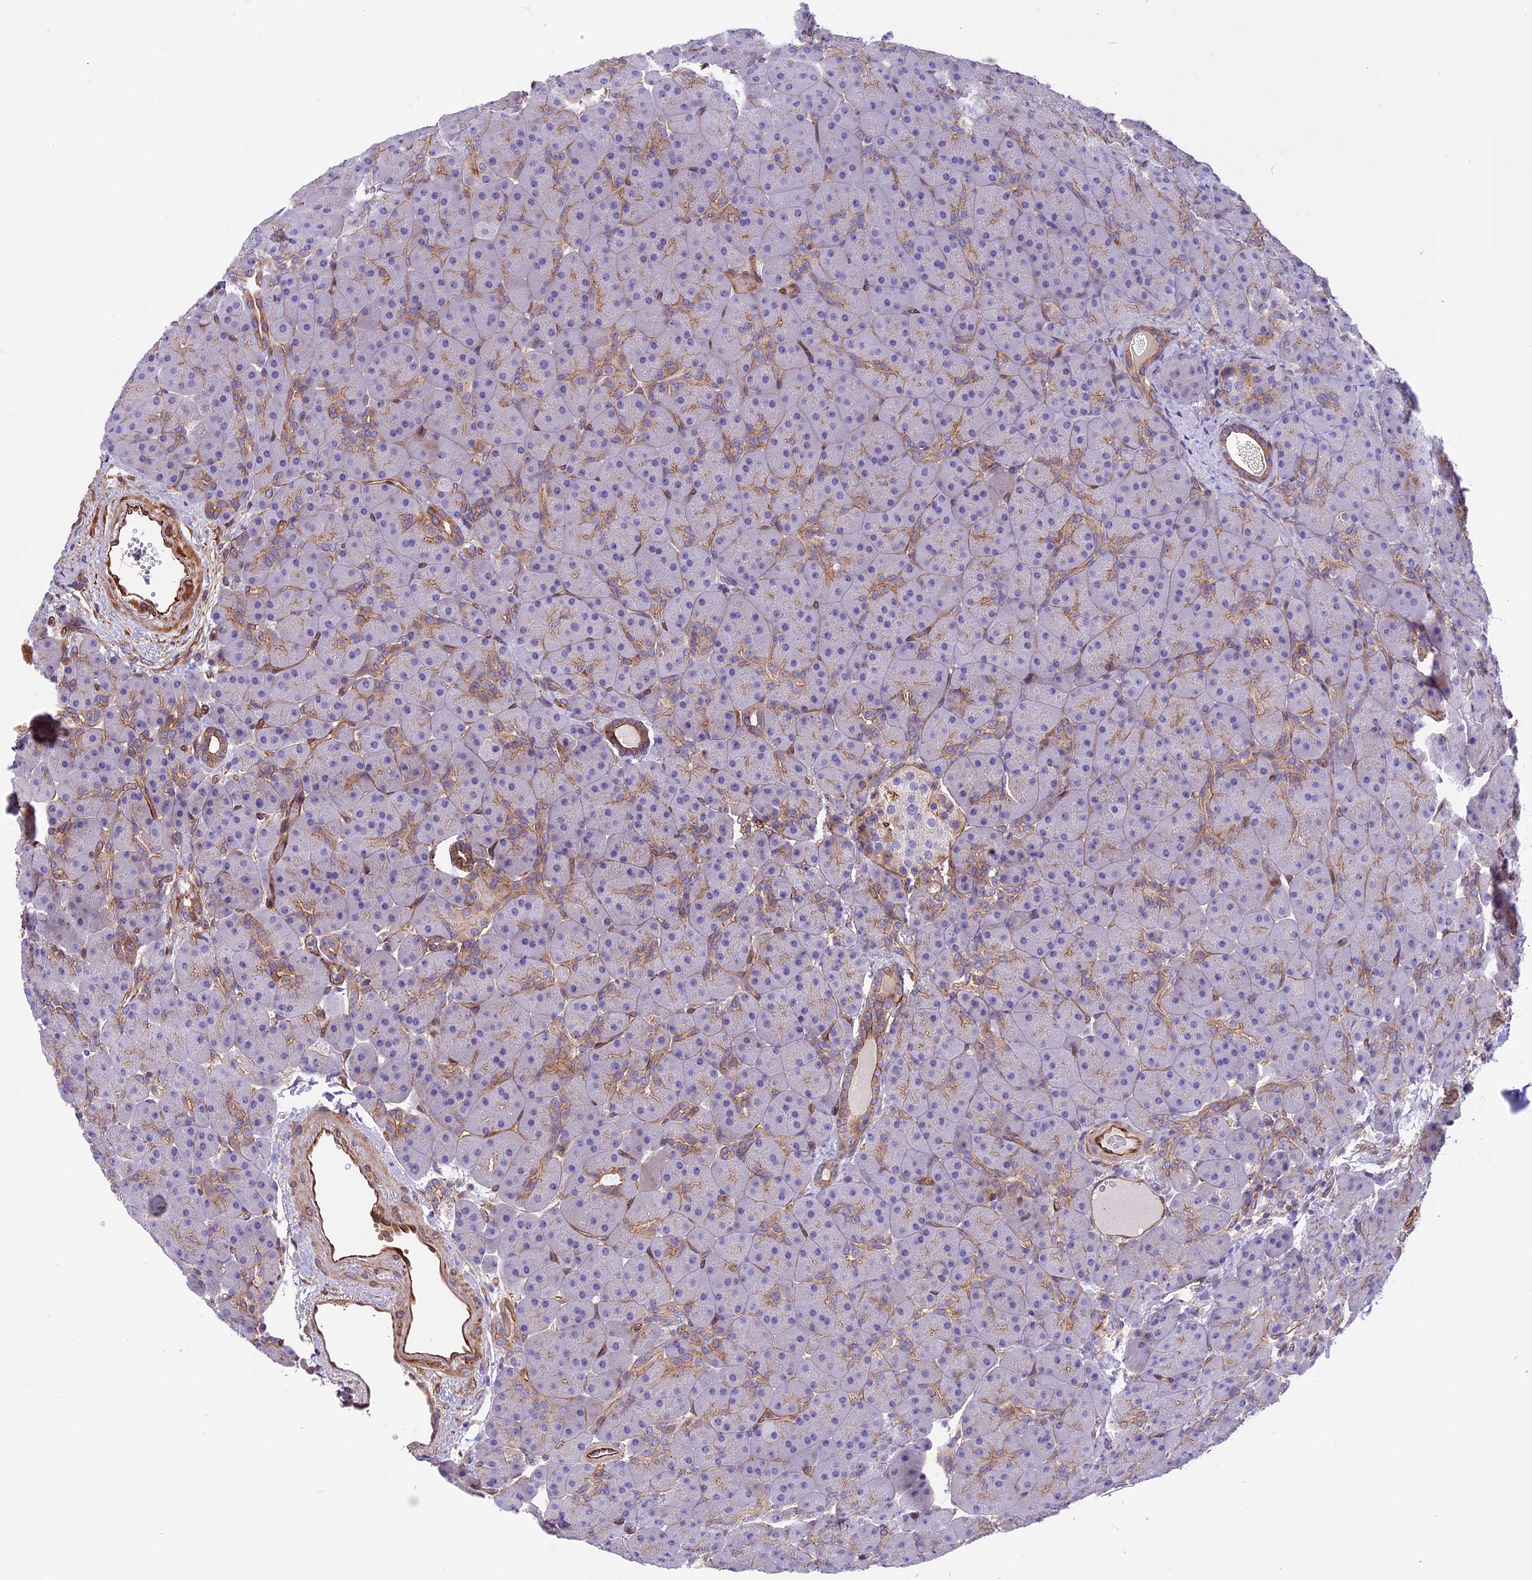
{"staining": {"intensity": "moderate", "quantity": "<25%", "location": "cytoplasmic/membranous"}, "tissue": "pancreas", "cell_type": "Exocrine glandular cells", "image_type": "normal", "snomed": [{"axis": "morphology", "description": "Normal tissue, NOS"}, {"axis": "topography", "description": "Pancreas"}], "caption": "Immunohistochemistry staining of benign pancreas, which demonstrates low levels of moderate cytoplasmic/membranous staining in approximately <25% of exocrine glandular cells indicating moderate cytoplasmic/membranous protein staining. The staining was performed using DAB (brown) for protein detection and nuclei were counterstained in hematoxylin (blue).", "gene": "MED20", "patient": {"sex": "male", "age": 66}}